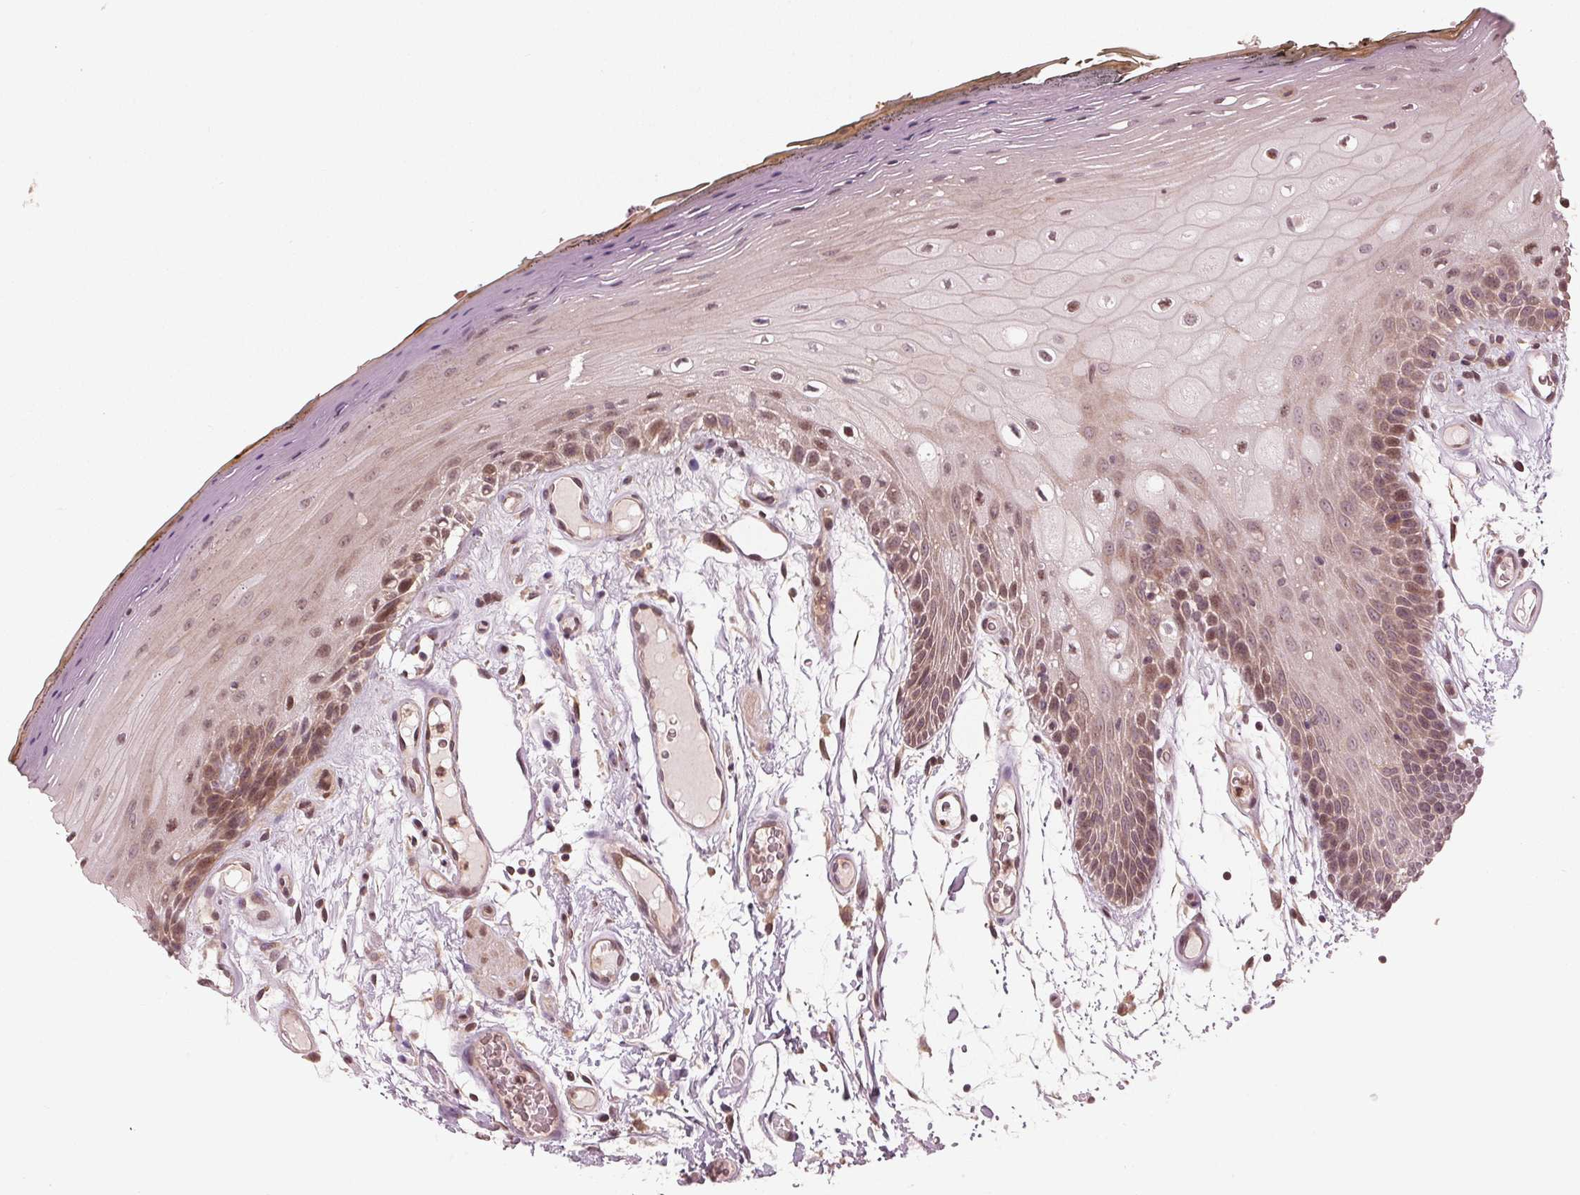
{"staining": {"intensity": "moderate", "quantity": "25%-75%", "location": "nuclear"}, "tissue": "oral mucosa", "cell_type": "Squamous epithelial cells", "image_type": "normal", "snomed": [{"axis": "morphology", "description": "Normal tissue, NOS"}, {"axis": "morphology", "description": "Squamous cell carcinoma, NOS"}, {"axis": "topography", "description": "Oral tissue"}, {"axis": "topography", "description": "Head-Neck"}], "caption": "Oral mucosa stained for a protein (brown) shows moderate nuclear positive staining in approximately 25%-75% of squamous epithelial cells.", "gene": "ZNF471", "patient": {"sex": "male", "age": 52}}